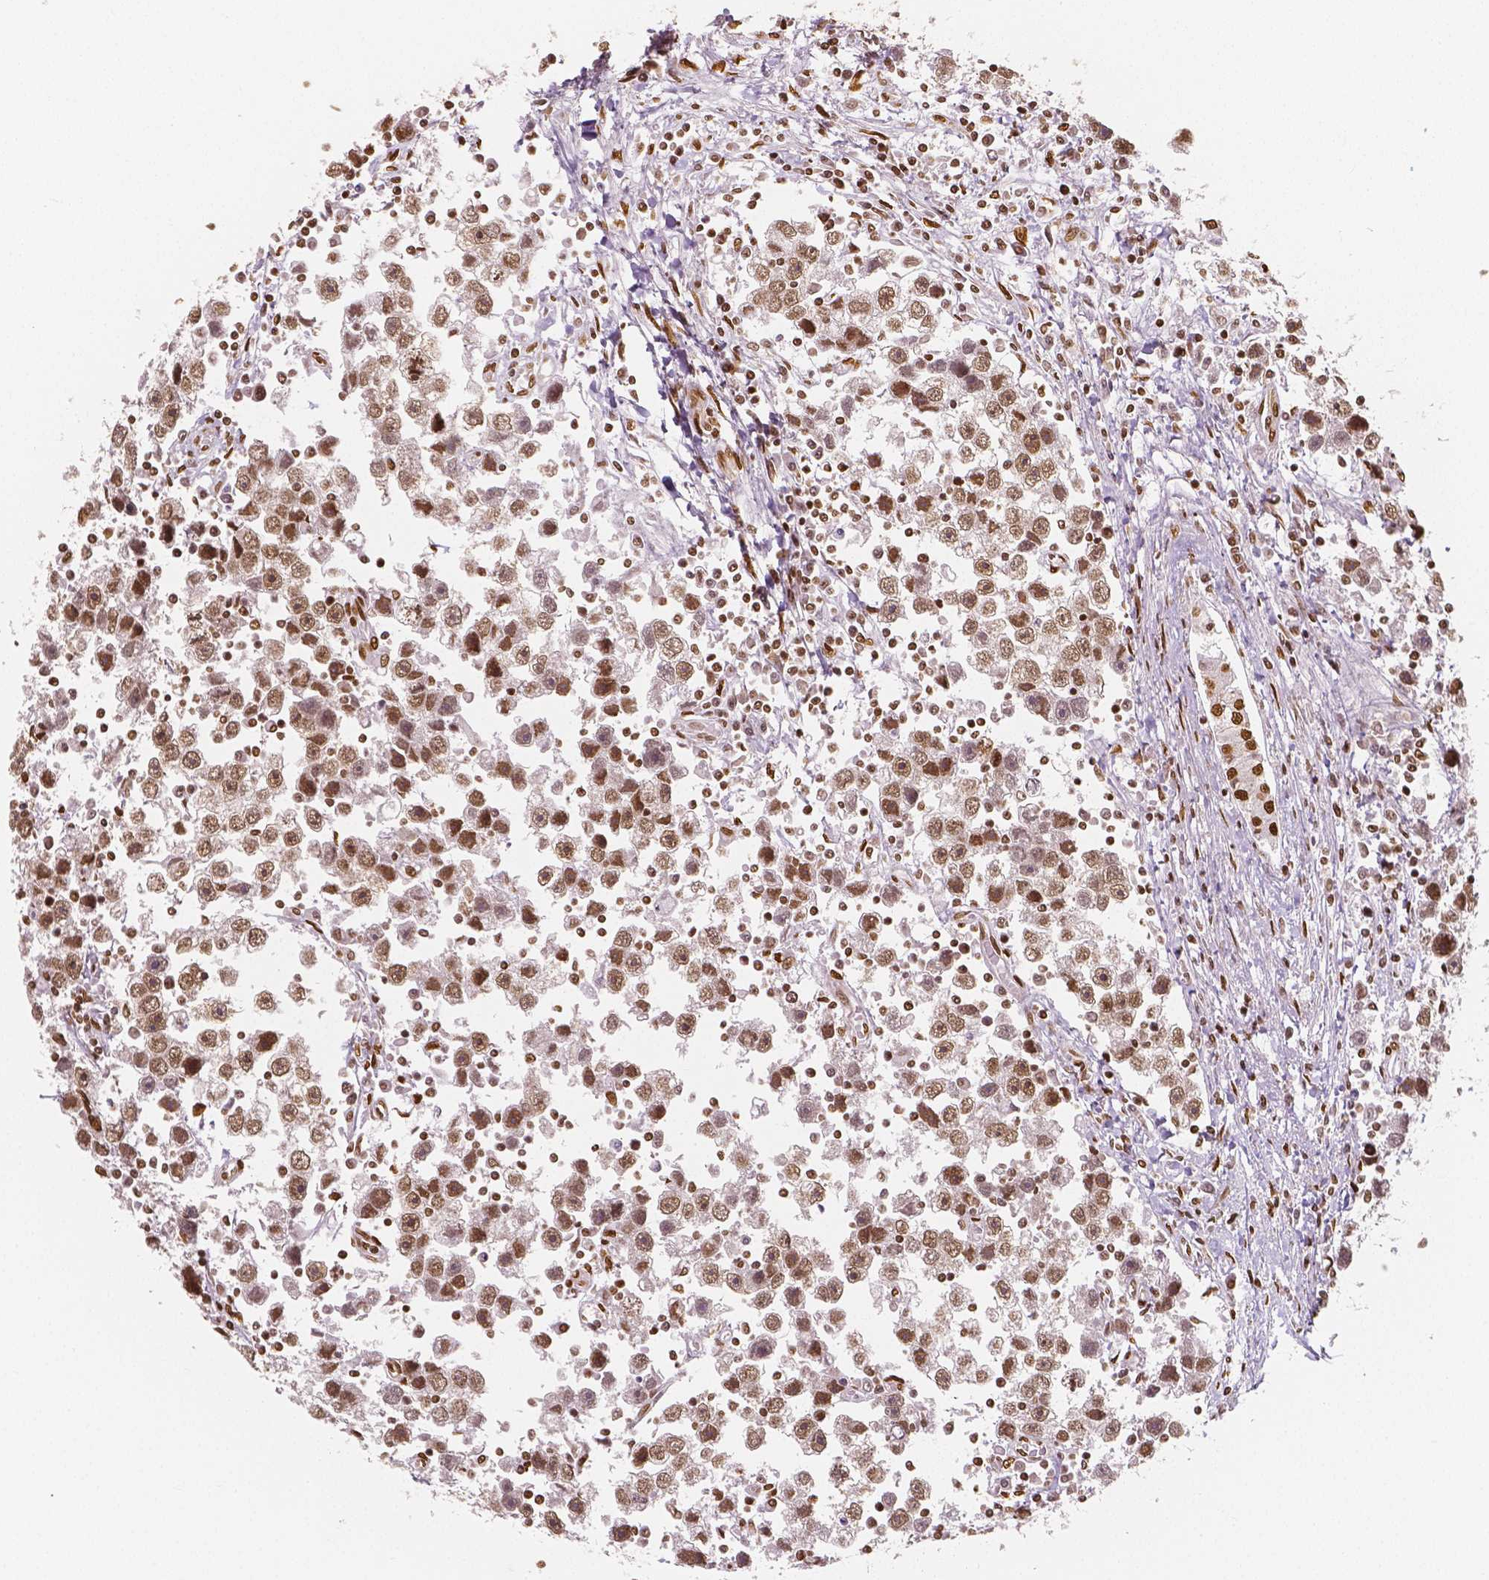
{"staining": {"intensity": "moderate", "quantity": ">75%", "location": "nuclear"}, "tissue": "testis cancer", "cell_type": "Tumor cells", "image_type": "cancer", "snomed": [{"axis": "morphology", "description": "Seminoma, NOS"}, {"axis": "topography", "description": "Testis"}], "caption": "Human testis cancer stained with a brown dye reveals moderate nuclear positive positivity in about >75% of tumor cells.", "gene": "NUCKS1", "patient": {"sex": "male", "age": 30}}